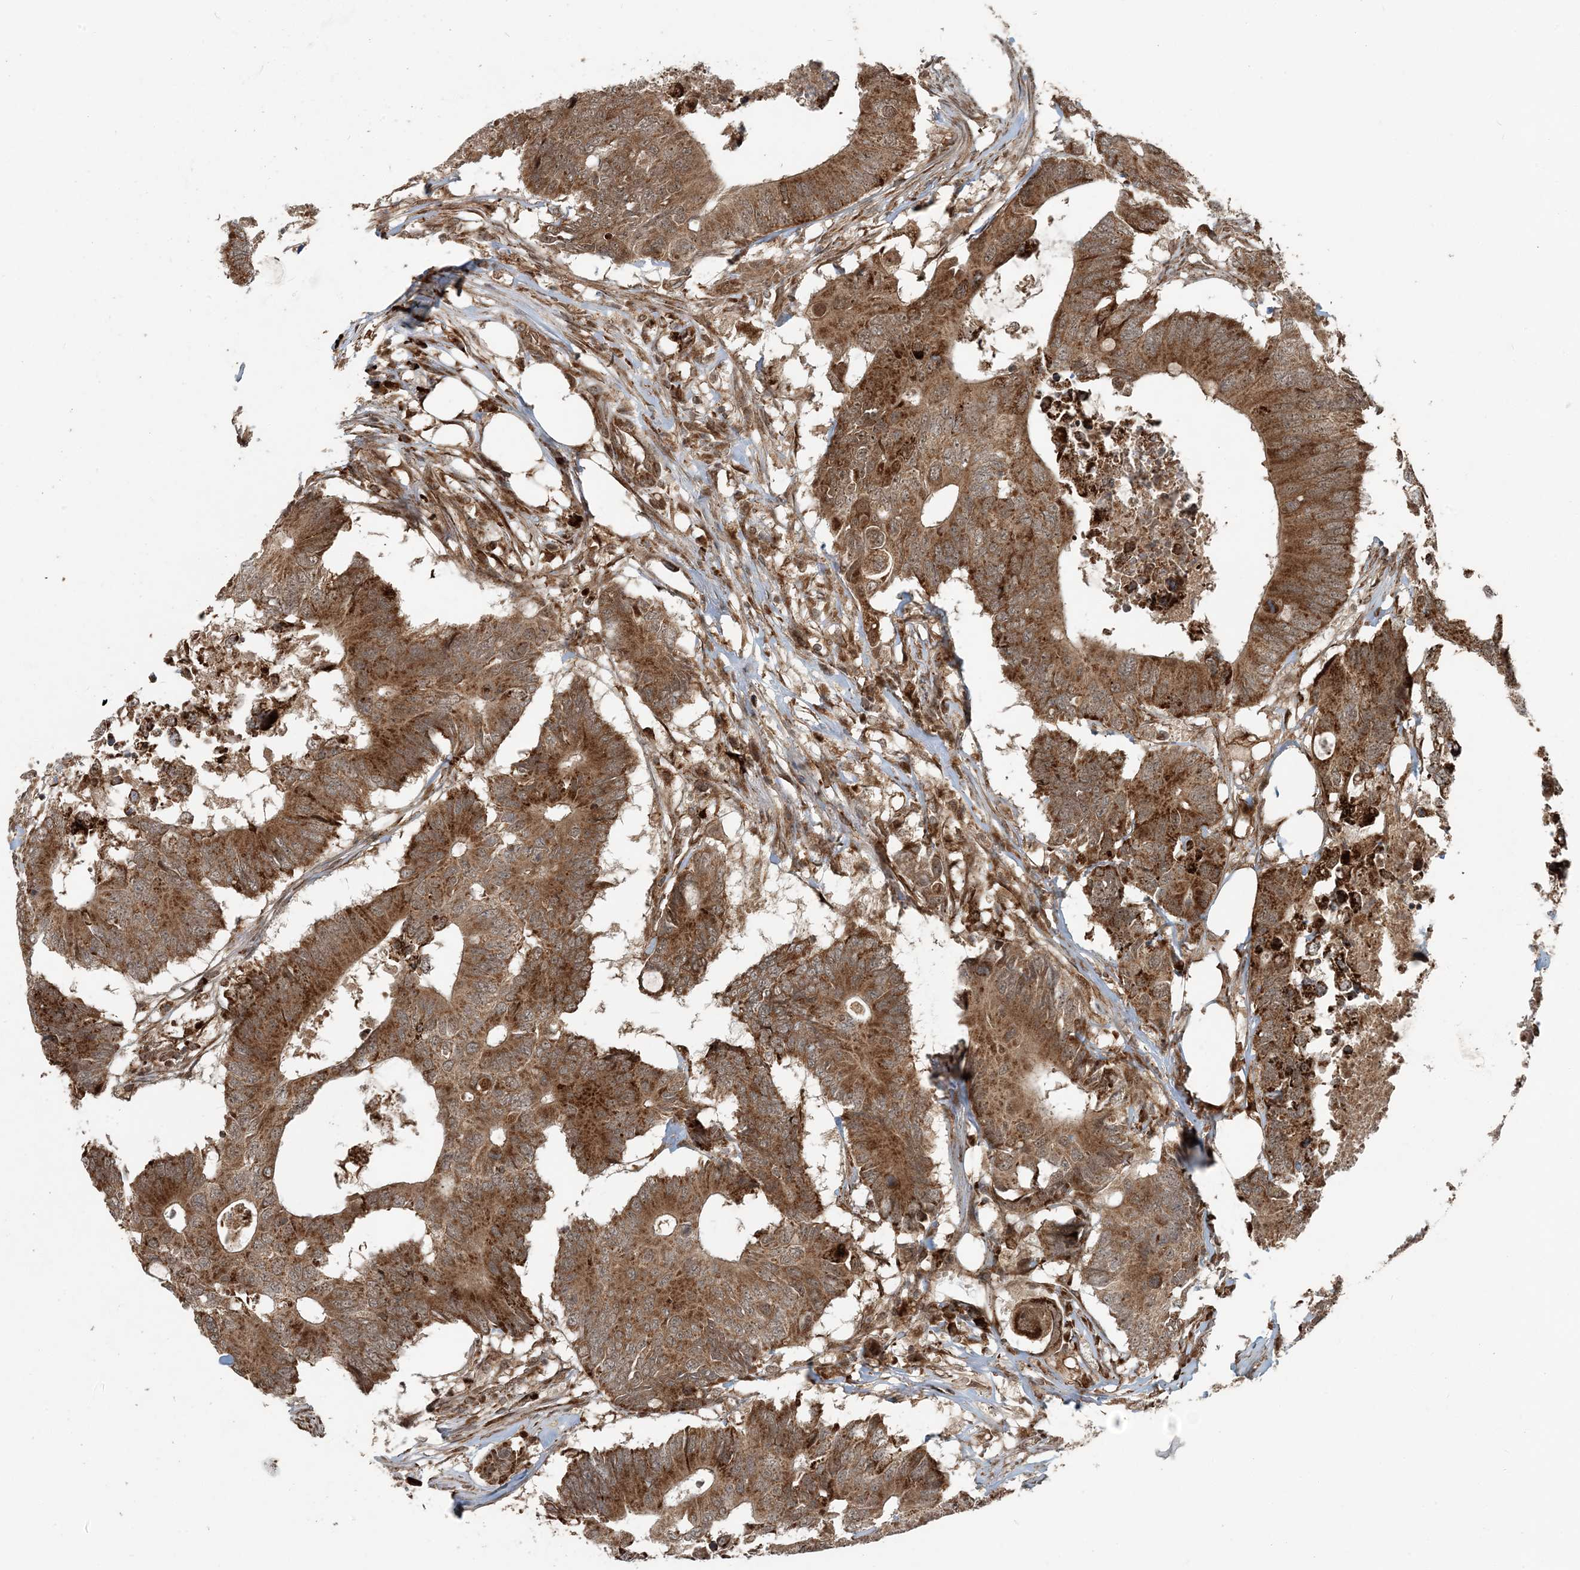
{"staining": {"intensity": "strong", "quantity": ">75%", "location": "cytoplasmic/membranous"}, "tissue": "colorectal cancer", "cell_type": "Tumor cells", "image_type": "cancer", "snomed": [{"axis": "morphology", "description": "Adenocarcinoma, NOS"}, {"axis": "topography", "description": "Colon"}], "caption": "Immunohistochemical staining of colorectal cancer (adenocarcinoma) exhibits high levels of strong cytoplasmic/membranous expression in about >75% of tumor cells.", "gene": "EDEM2", "patient": {"sex": "male", "age": 71}}